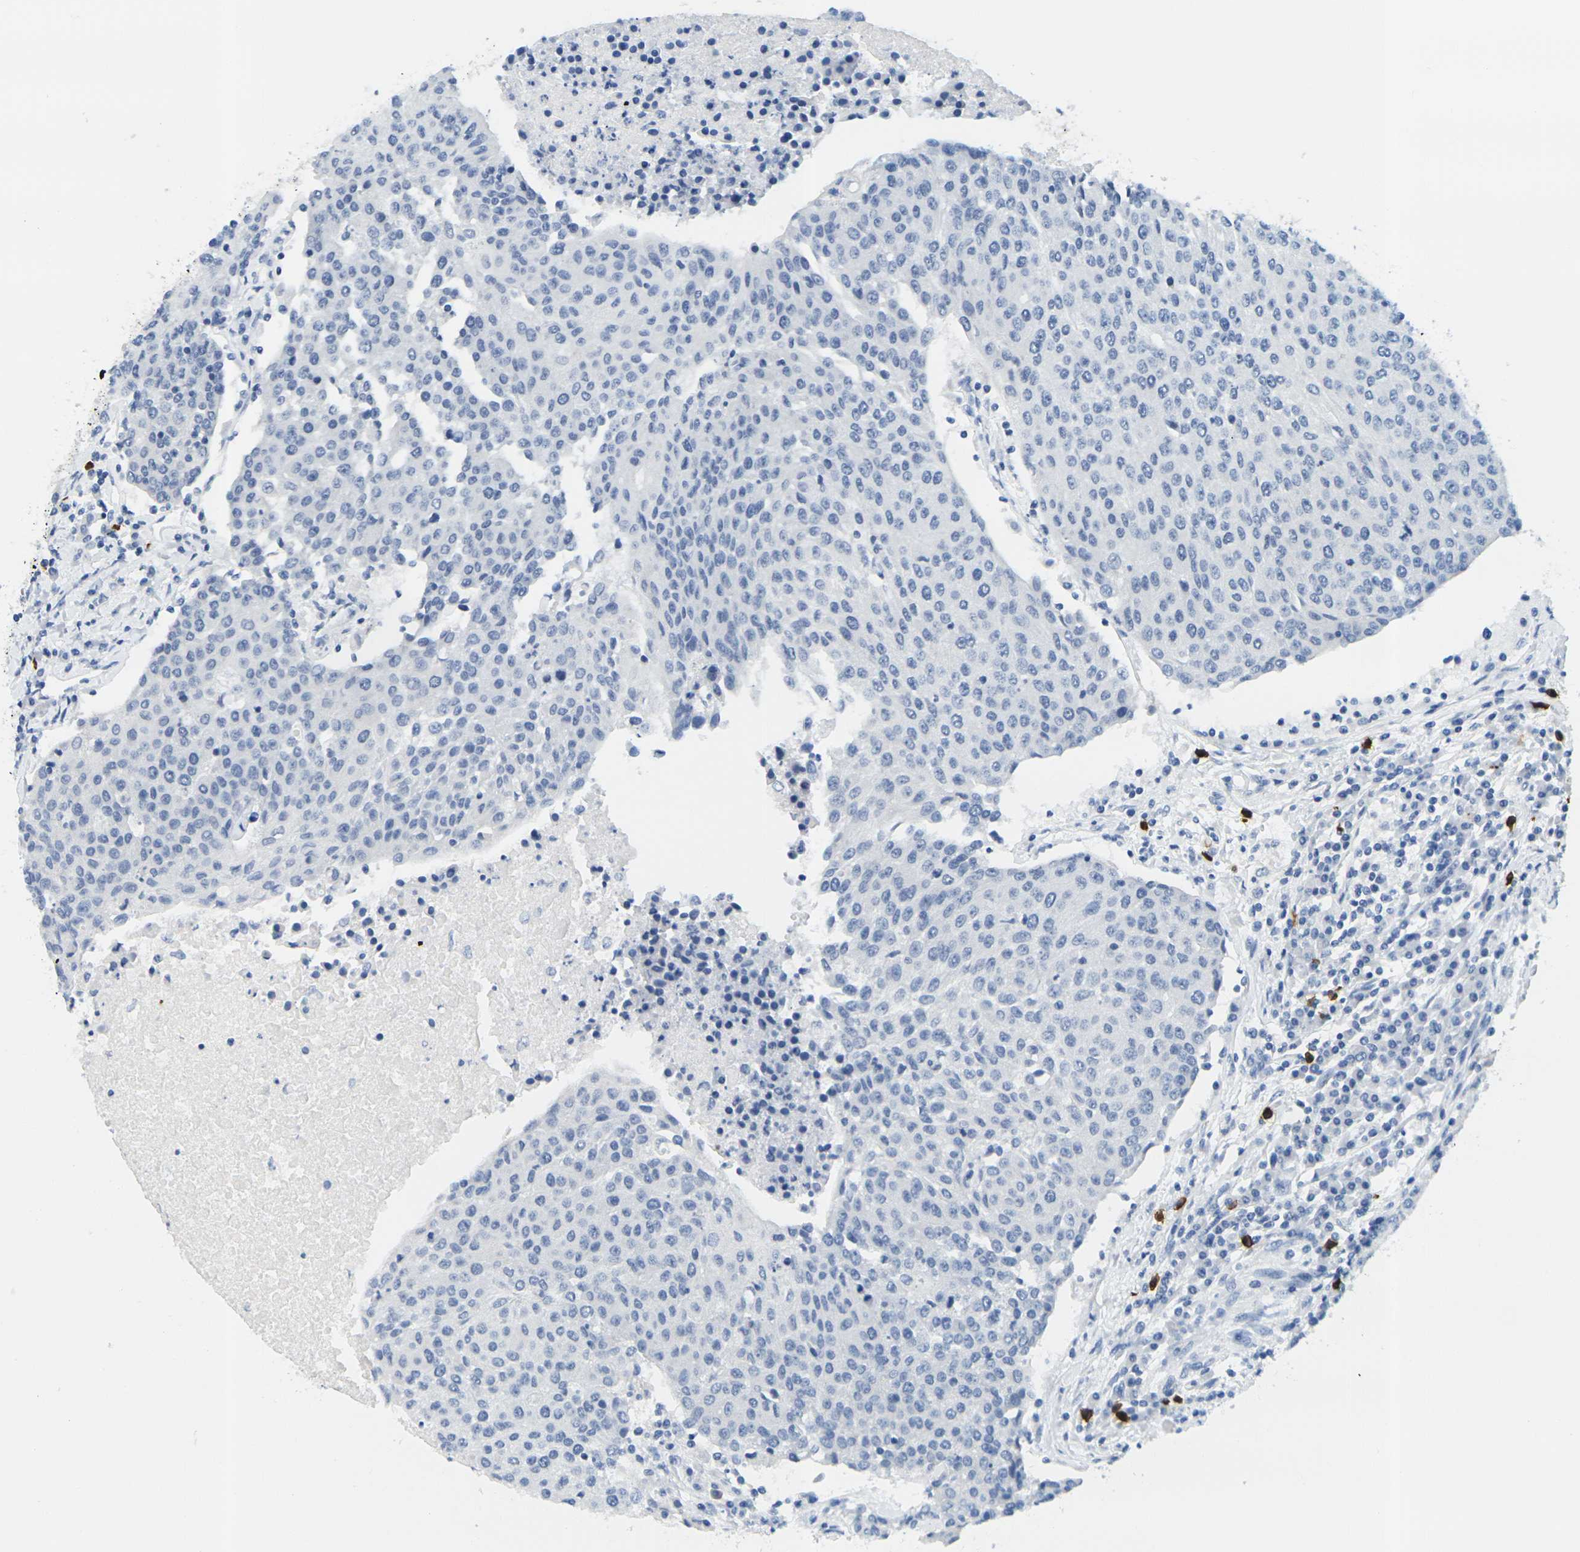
{"staining": {"intensity": "negative", "quantity": "none", "location": "none"}, "tissue": "urothelial cancer", "cell_type": "Tumor cells", "image_type": "cancer", "snomed": [{"axis": "morphology", "description": "Urothelial carcinoma, High grade"}, {"axis": "topography", "description": "Urinary bladder"}], "caption": "An immunohistochemistry (IHC) photomicrograph of high-grade urothelial carcinoma is shown. There is no staining in tumor cells of high-grade urothelial carcinoma.", "gene": "GPR15", "patient": {"sex": "female", "age": 85}}